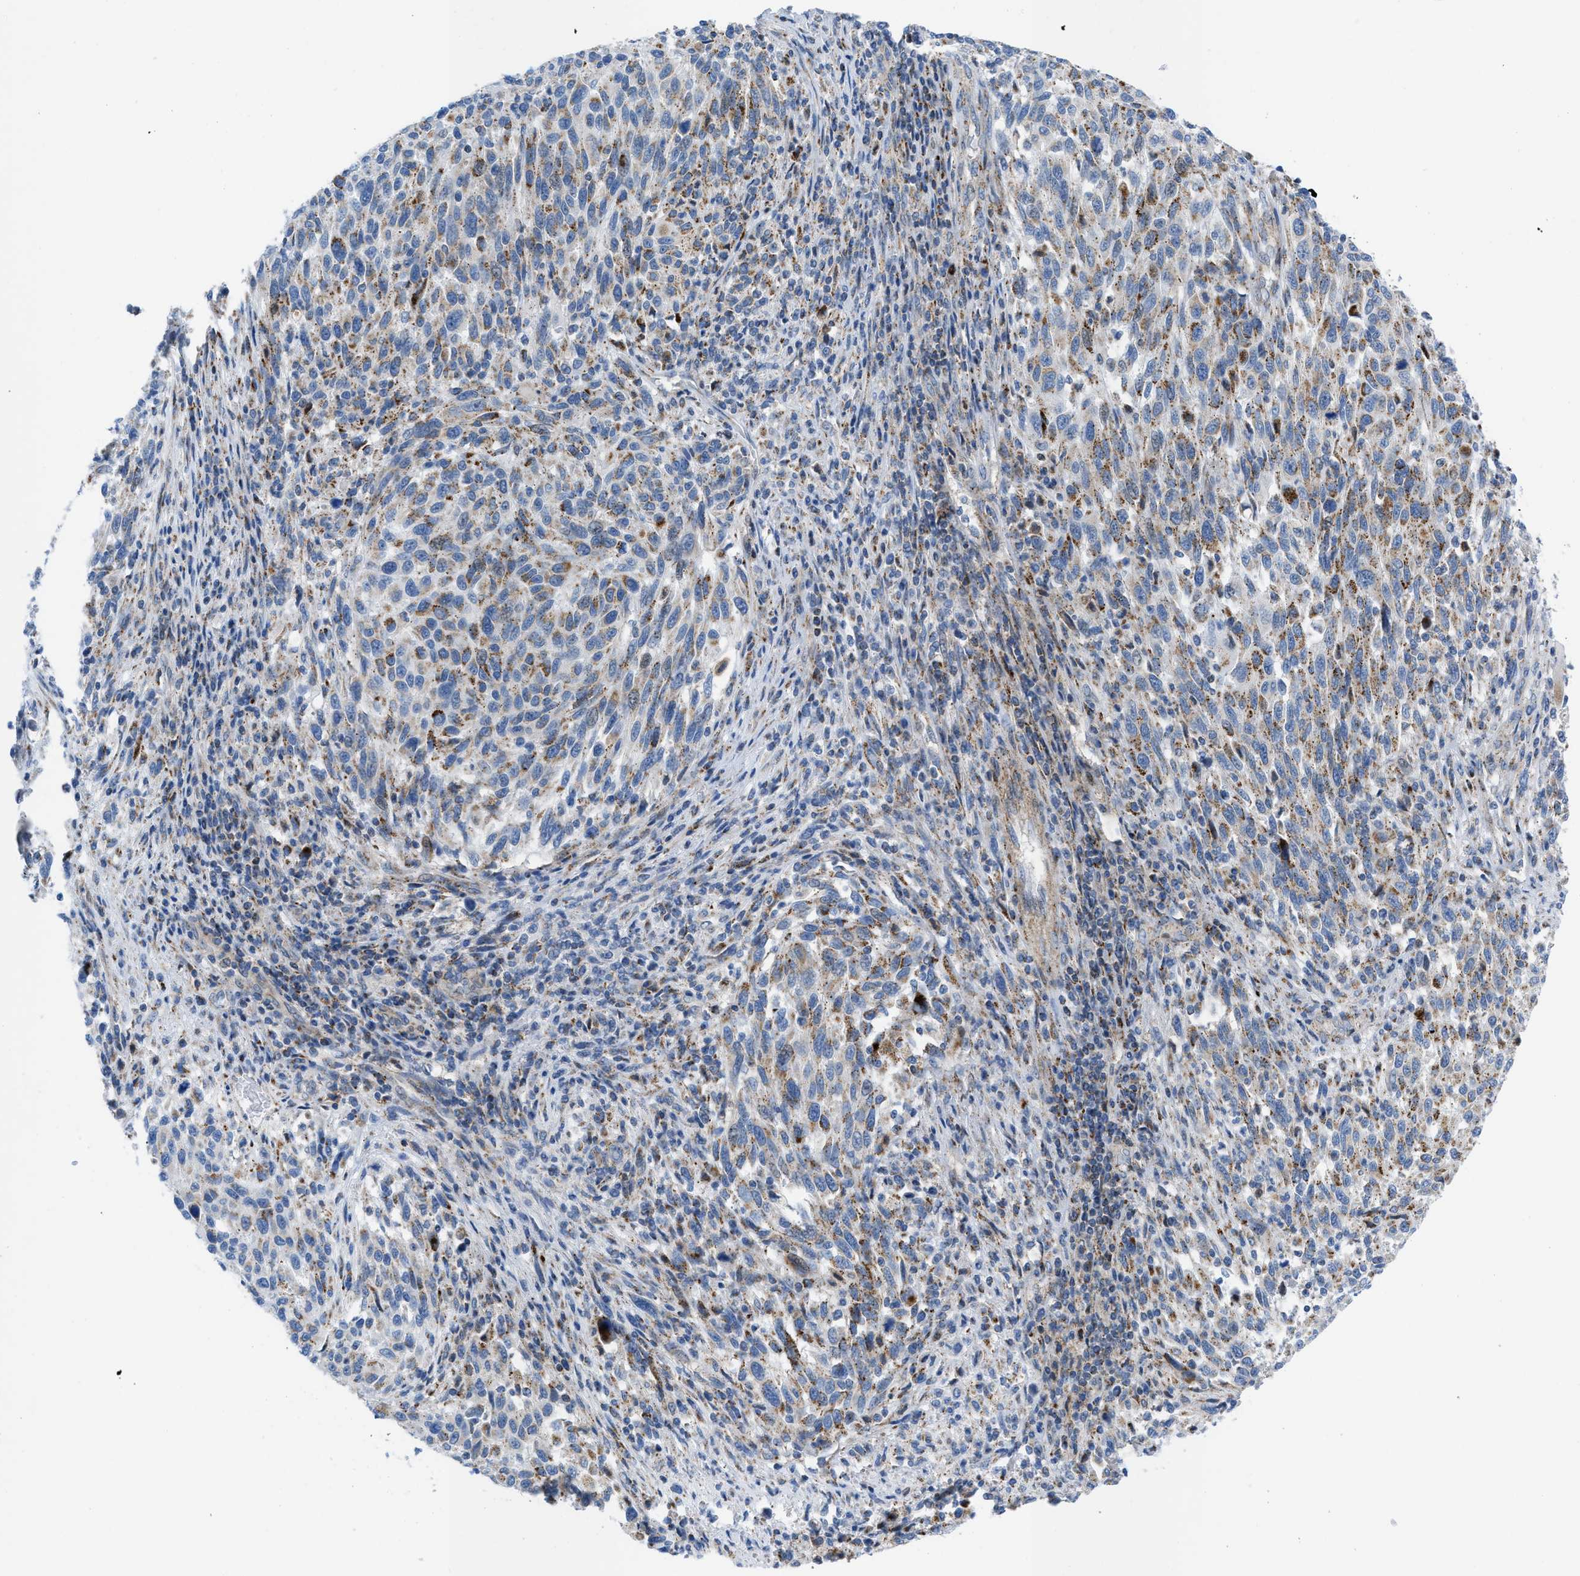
{"staining": {"intensity": "moderate", "quantity": "25%-75%", "location": "cytoplasmic/membranous"}, "tissue": "melanoma", "cell_type": "Tumor cells", "image_type": "cancer", "snomed": [{"axis": "morphology", "description": "Malignant melanoma, Metastatic site"}, {"axis": "topography", "description": "Lymph node"}], "caption": "Protein staining displays moderate cytoplasmic/membranous staining in approximately 25%-75% of tumor cells in melanoma.", "gene": "RBBP9", "patient": {"sex": "male", "age": 61}}